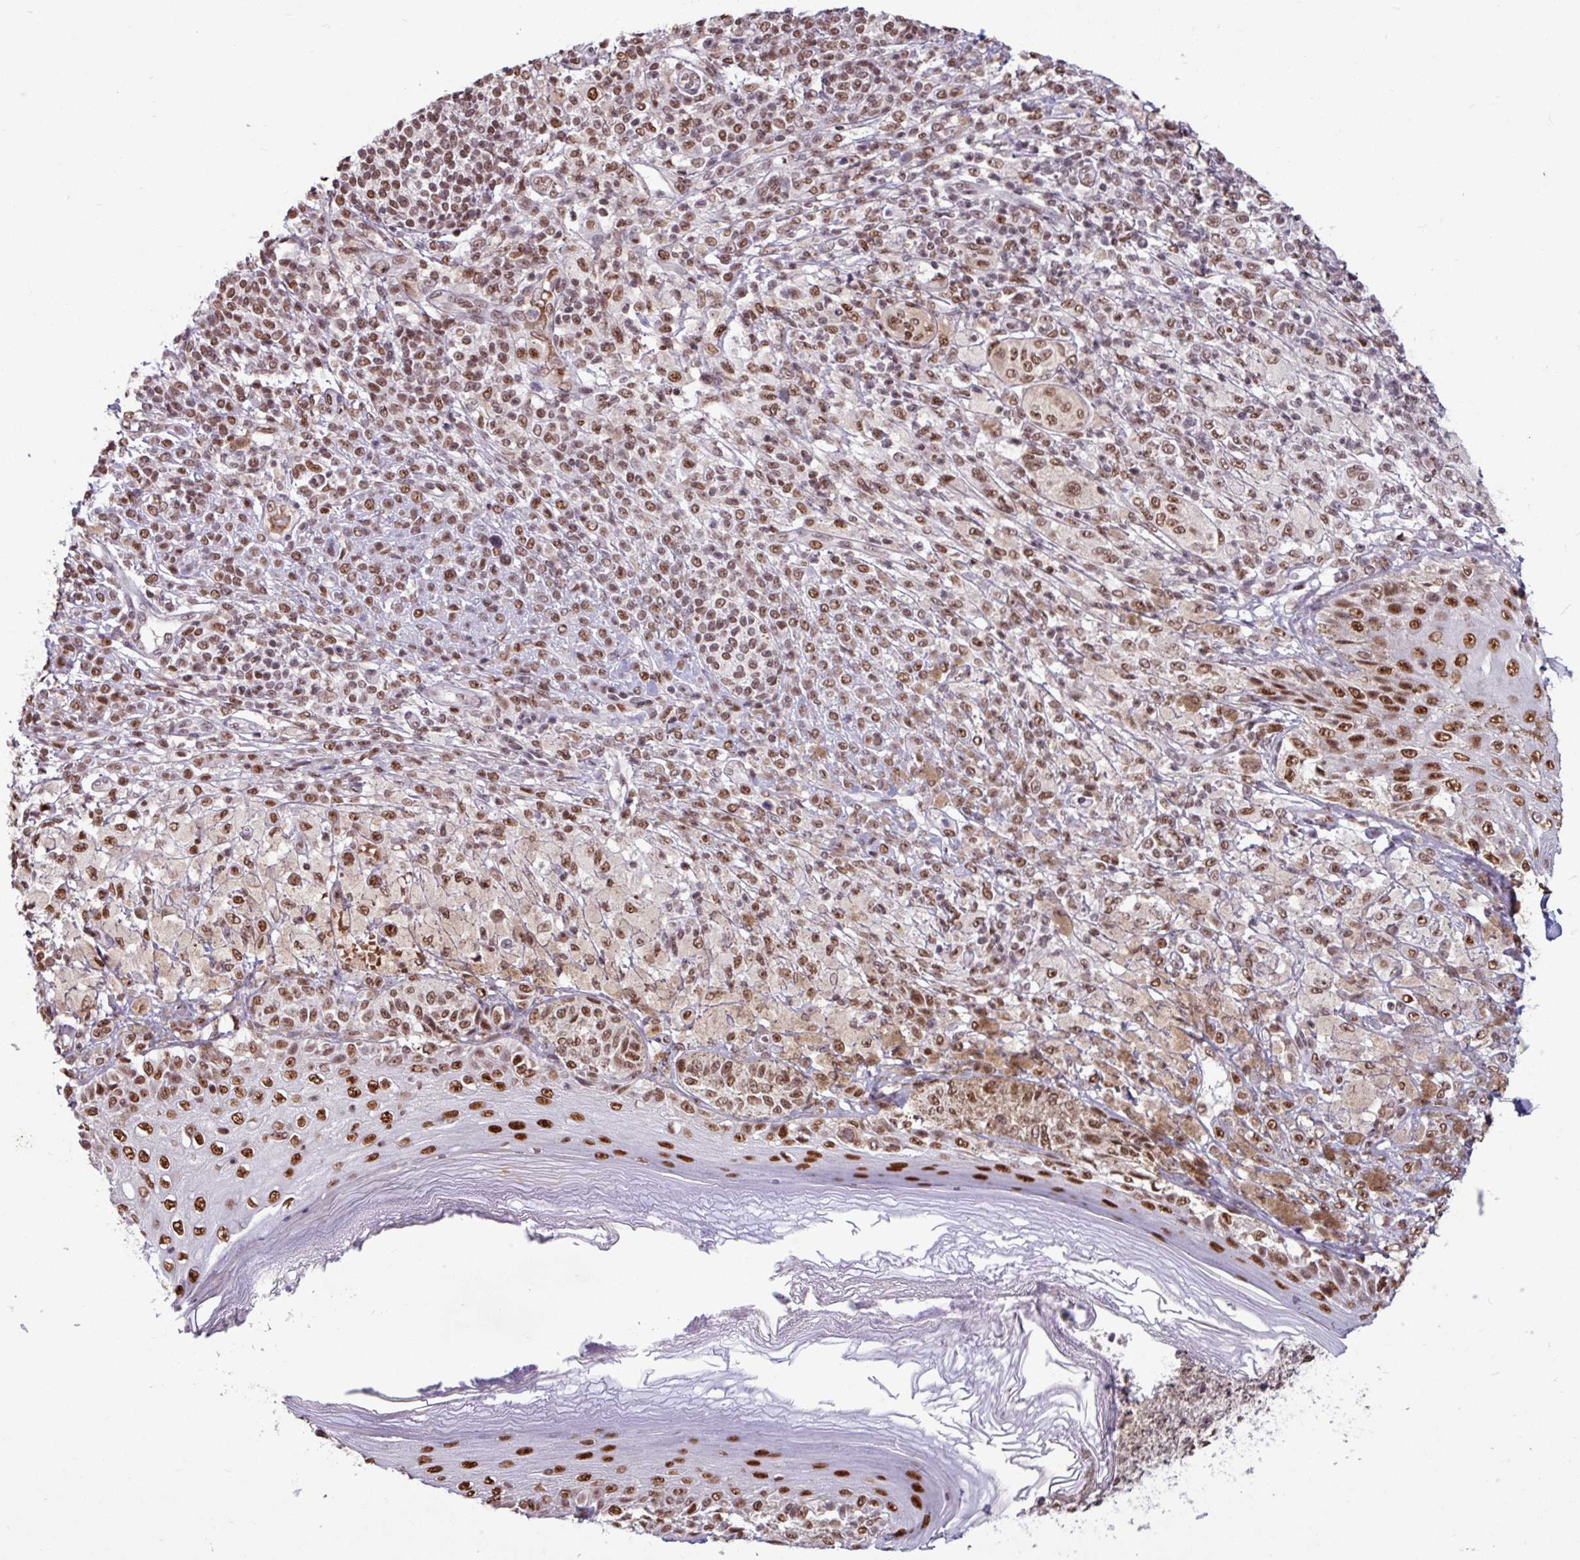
{"staining": {"intensity": "moderate", "quantity": ">75%", "location": "nuclear"}, "tissue": "melanoma", "cell_type": "Tumor cells", "image_type": "cancer", "snomed": [{"axis": "morphology", "description": "Malignant melanoma, NOS"}, {"axis": "topography", "description": "Skin"}], "caption": "Immunohistochemical staining of human malignant melanoma exhibits medium levels of moderate nuclear expression in approximately >75% of tumor cells.", "gene": "TDG", "patient": {"sex": "male", "age": 42}}